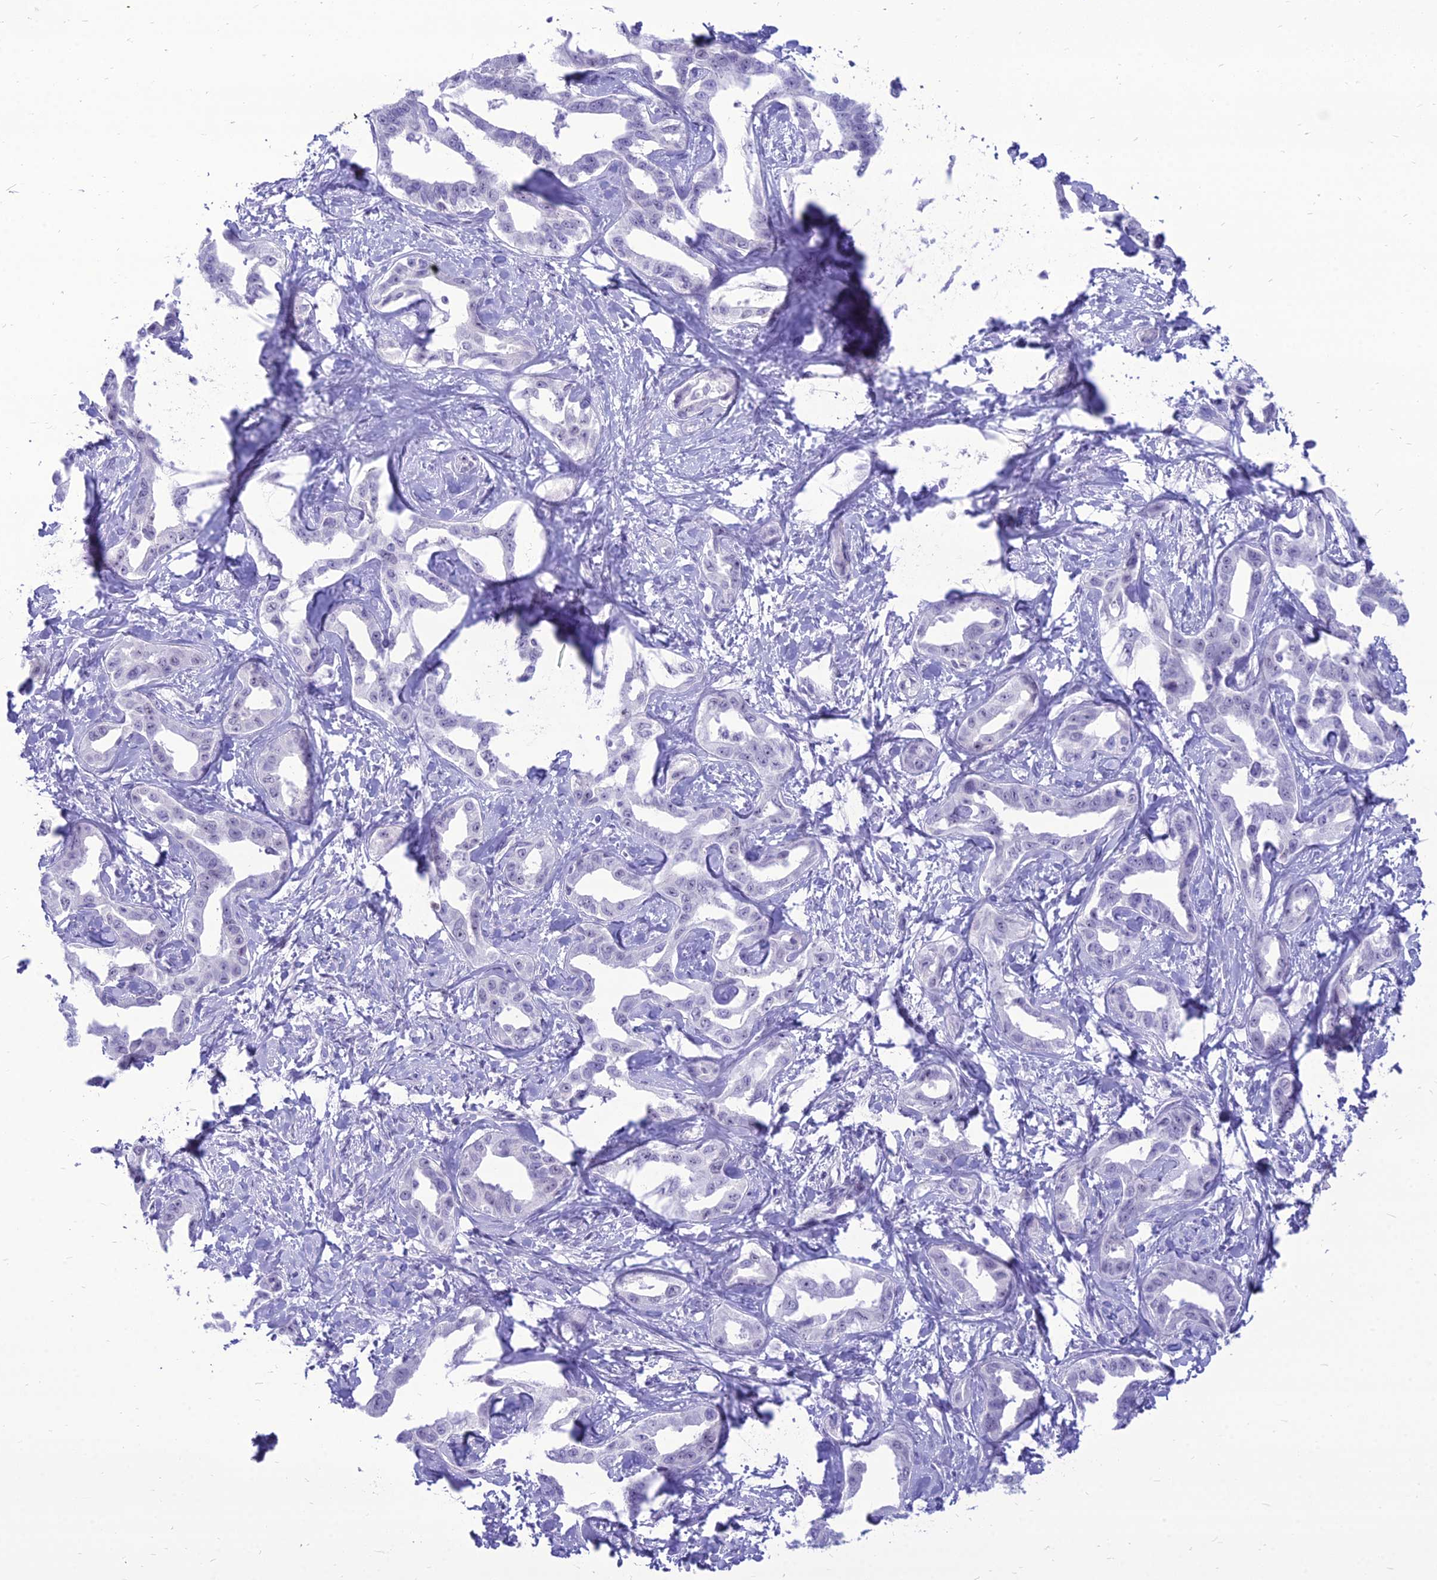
{"staining": {"intensity": "negative", "quantity": "none", "location": "none"}, "tissue": "liver cancer", "cell_type": "Tumor cells", "image_type": "cancer", "snomed": [{"axis": "morphology", "description": "Cholangiocarcinoma"}, {"axis": "topography", "description": "Liver"}], "caption": "Tumor cells show no significant protein staining in liver cancer. (DAB (3,3'-diaminobenzidine) immunohistochemistry (IHC), high magnification).", "gene": "DHX40", "patient": {"sex": "male", "age": 59}}